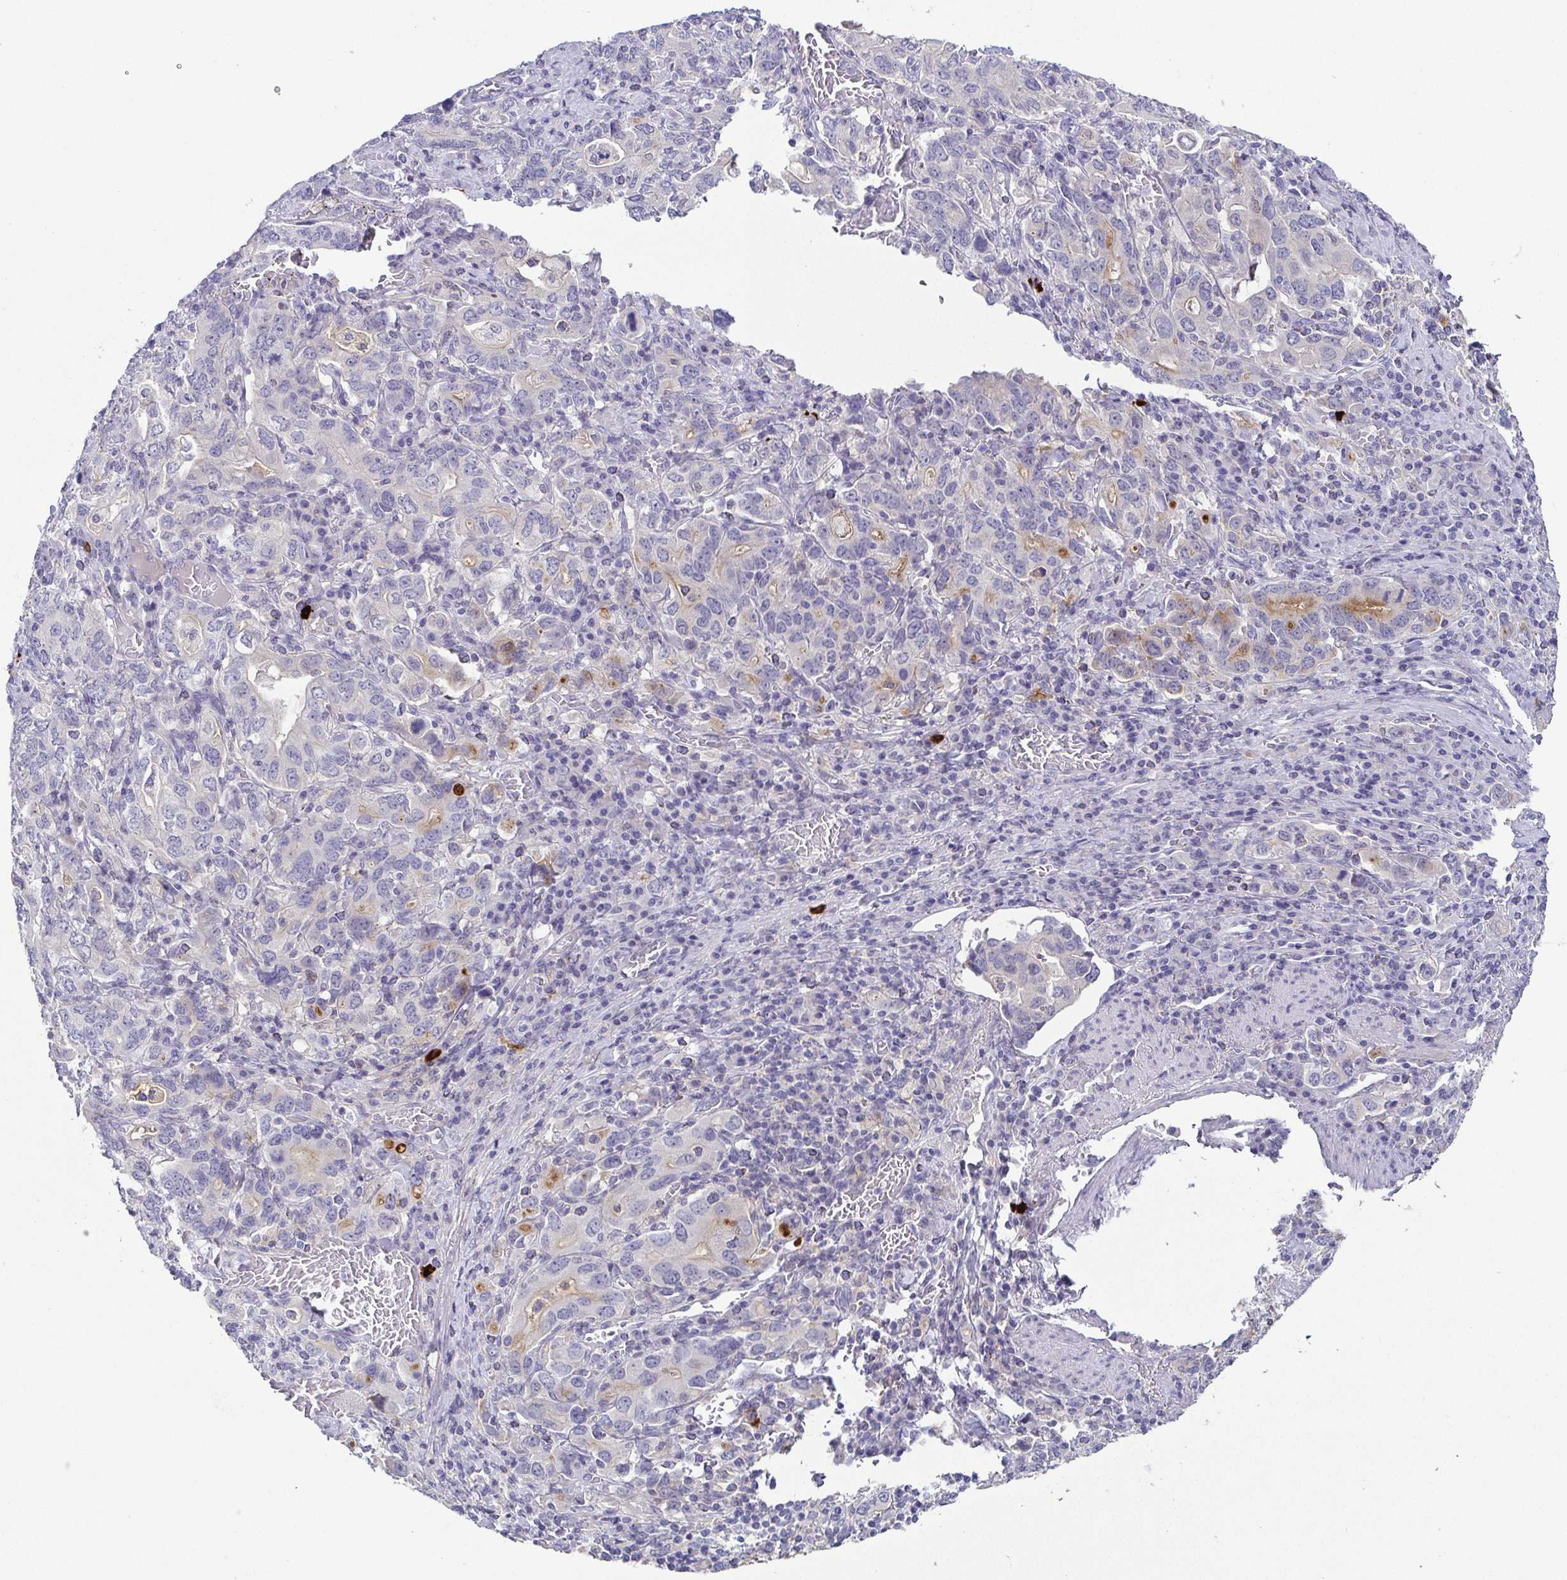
{"staining": {"intensity": "negative", "quantity": "none", "location": "none"}, "tissue": "stomach cancer", "cell_type": "Tumor cells", "image_type": "cancer", "snomed": [{"axis": "morphology", "description": "Adenocarcinoma, NOS"}, {"axis": "topography", "description": "Stomach, upper"}, {"axis": "topography", "description": "Stomach"}], "caption": "Tumor cells show no significant positivity in stomach adenocarcinoma. The staining was performed using DAB (3,3'-diaminobenzidine) to visualize the protein expression in brown, while the nuclei were stained in blue with hematoxylin (Magnification: 20x).", "gene": "RNASE7", "patient": {"sex": "male", "age": 62}}